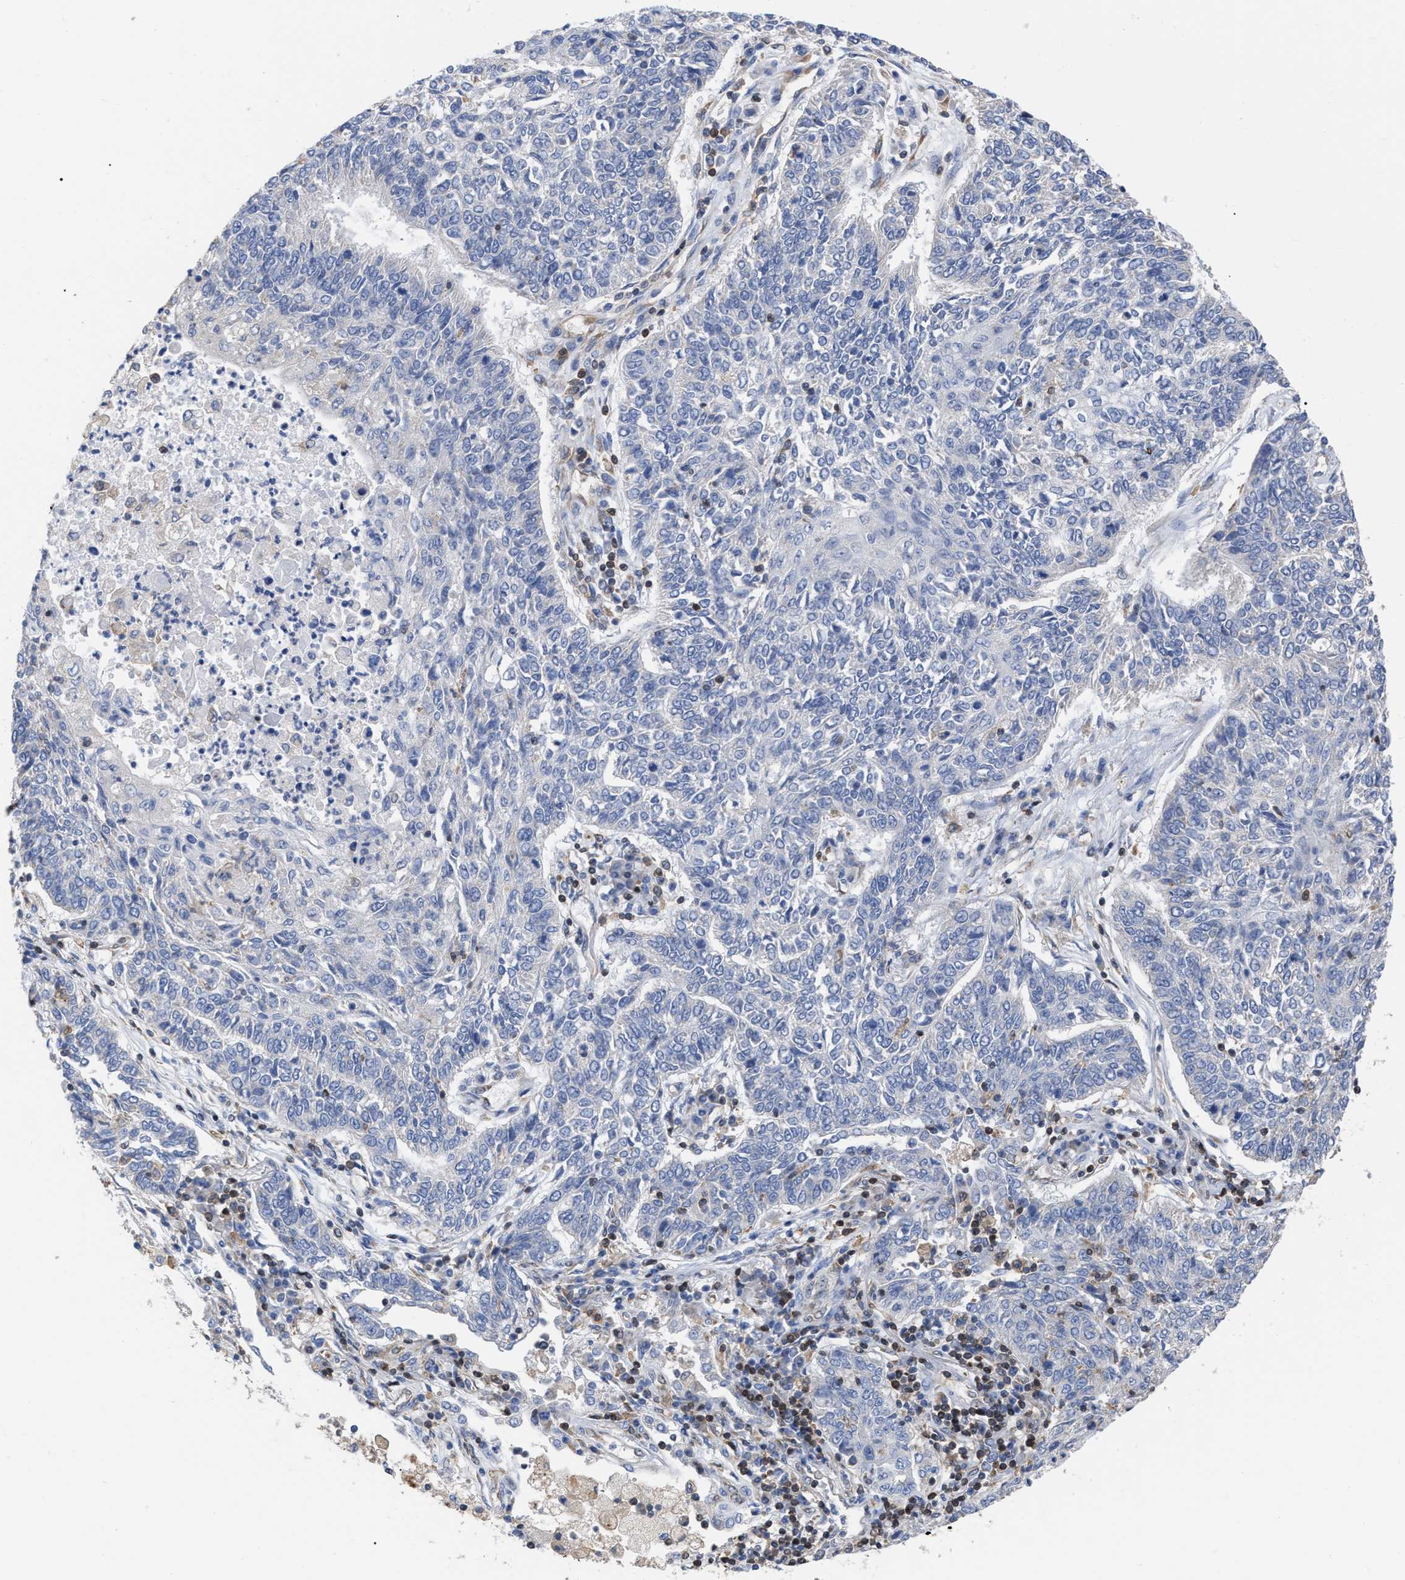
{"staining": {"intensity": "negative", "quantity": "none", "location": "none"}, "tissue": "lung cancer", "cell_type": "Tumor cells", "image_type": "cancer", "snomed": [{"axis": "morphology", "description": "Normal tissue, NOS"}, {"axis": "morphology", "description": "Squamous cell carcinoma, NOS"}, {"axis": "topography", "description": "Cartilage tissue"}, {"axis": "topography", "description": "Bronchus"}, {"axis": "topography", "description": "Lung"}], "caption": "IHC histopathology image of lung cancer stained for a protein (brown), which demonstrates no staining in tumor cells.", "gene": "GIMAP4", "patient": {"sex": "female", "age": 49}}